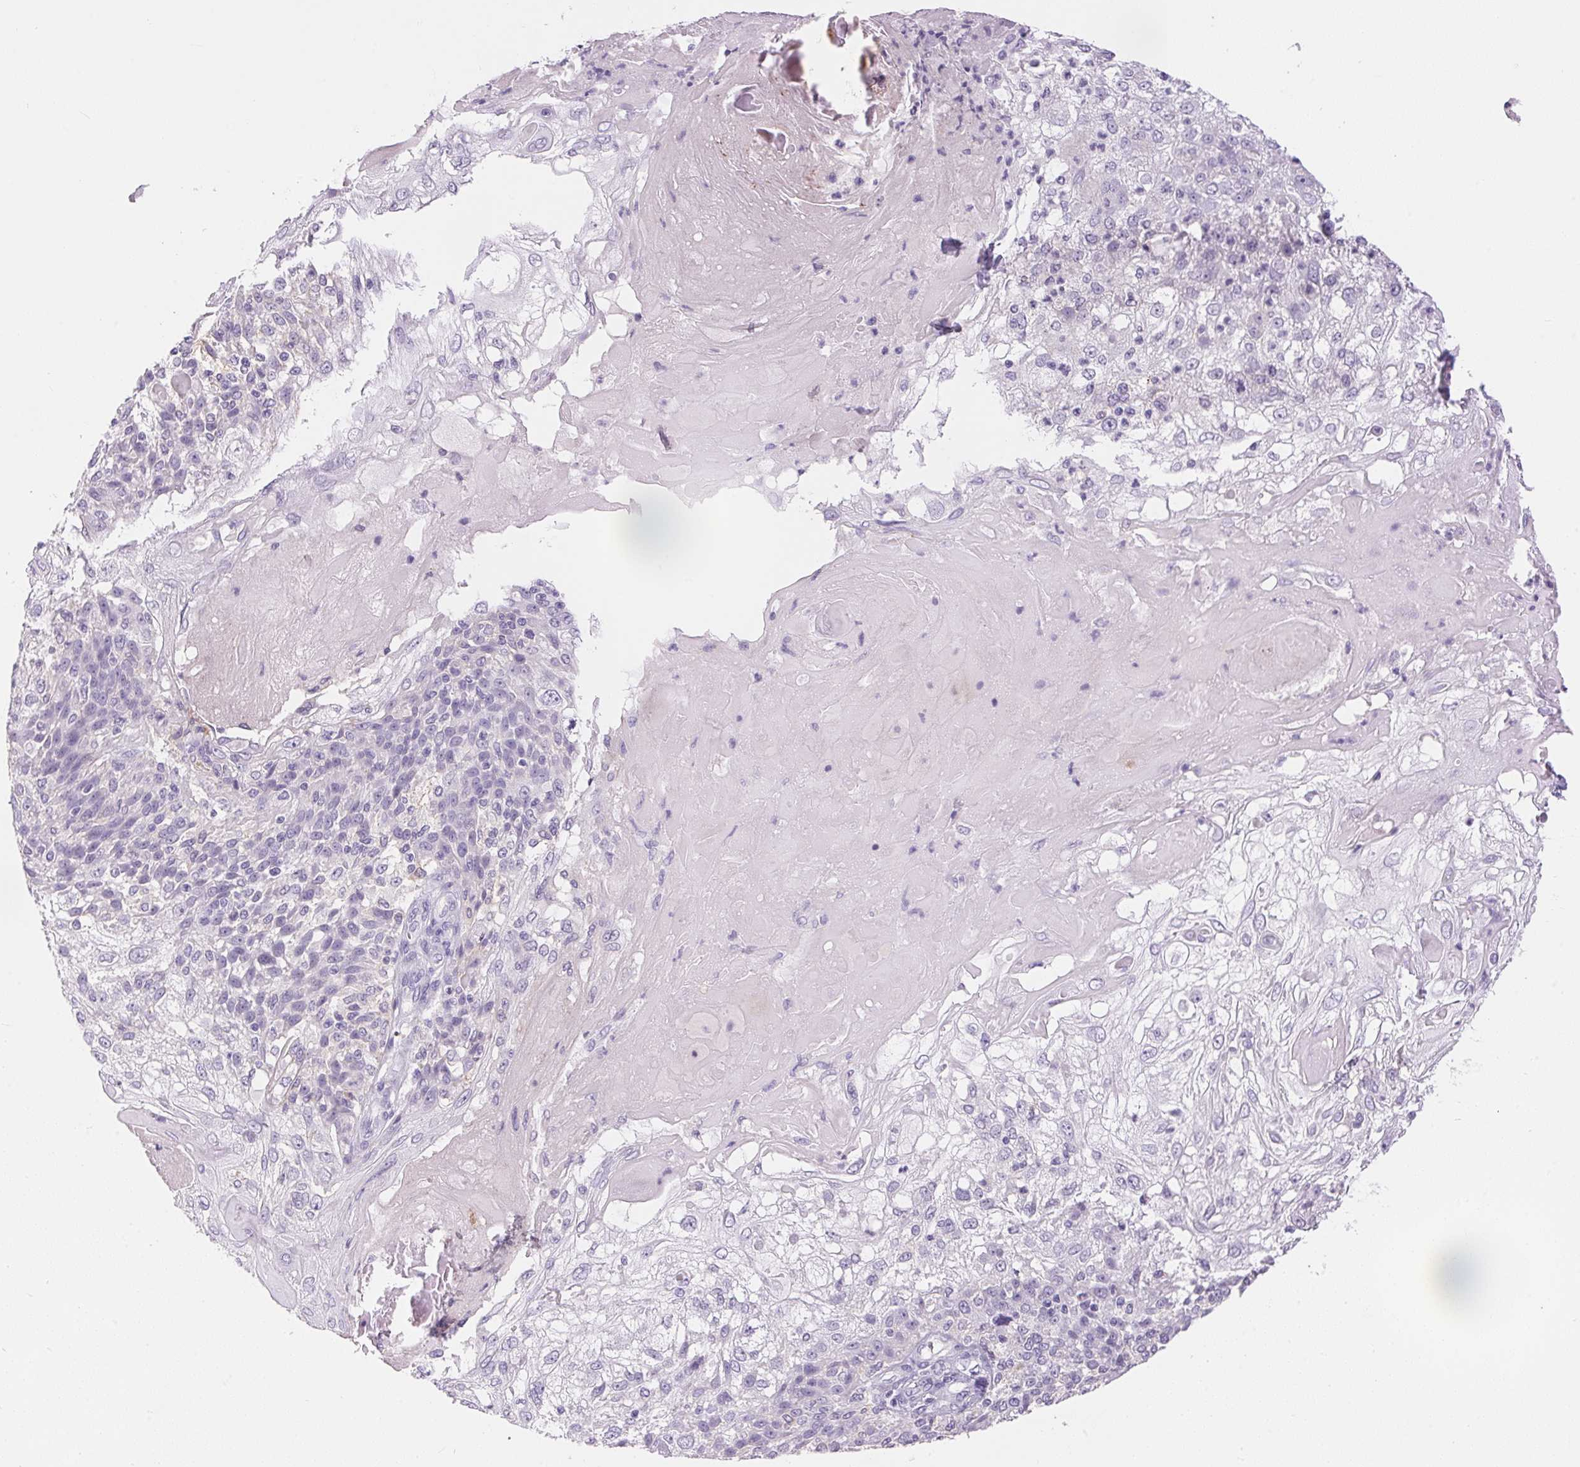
{"staining": {"intensity": "negative", "quantity": "none", "location": "none"}, "tissue": "skin cancer", "cell_type": "Tumor cells", "image_type": "cancer", "snomed": [{"axis": "morphology", "description": "Normal tissue, NOS"}, {"axis": "morphology", "description": "Squamous cell carcinoma, NOS"}, {"axis": "topography", "description": "Skin"}], "caption": "Immunohistochemical staining of skin cancer (squamous cell carcinoma) displays no significant positivity in tumor cells. Nuclei are stained in blue.", "gene": "PNLIPRP3", "patient": {"sex": "female", "age": 83}}